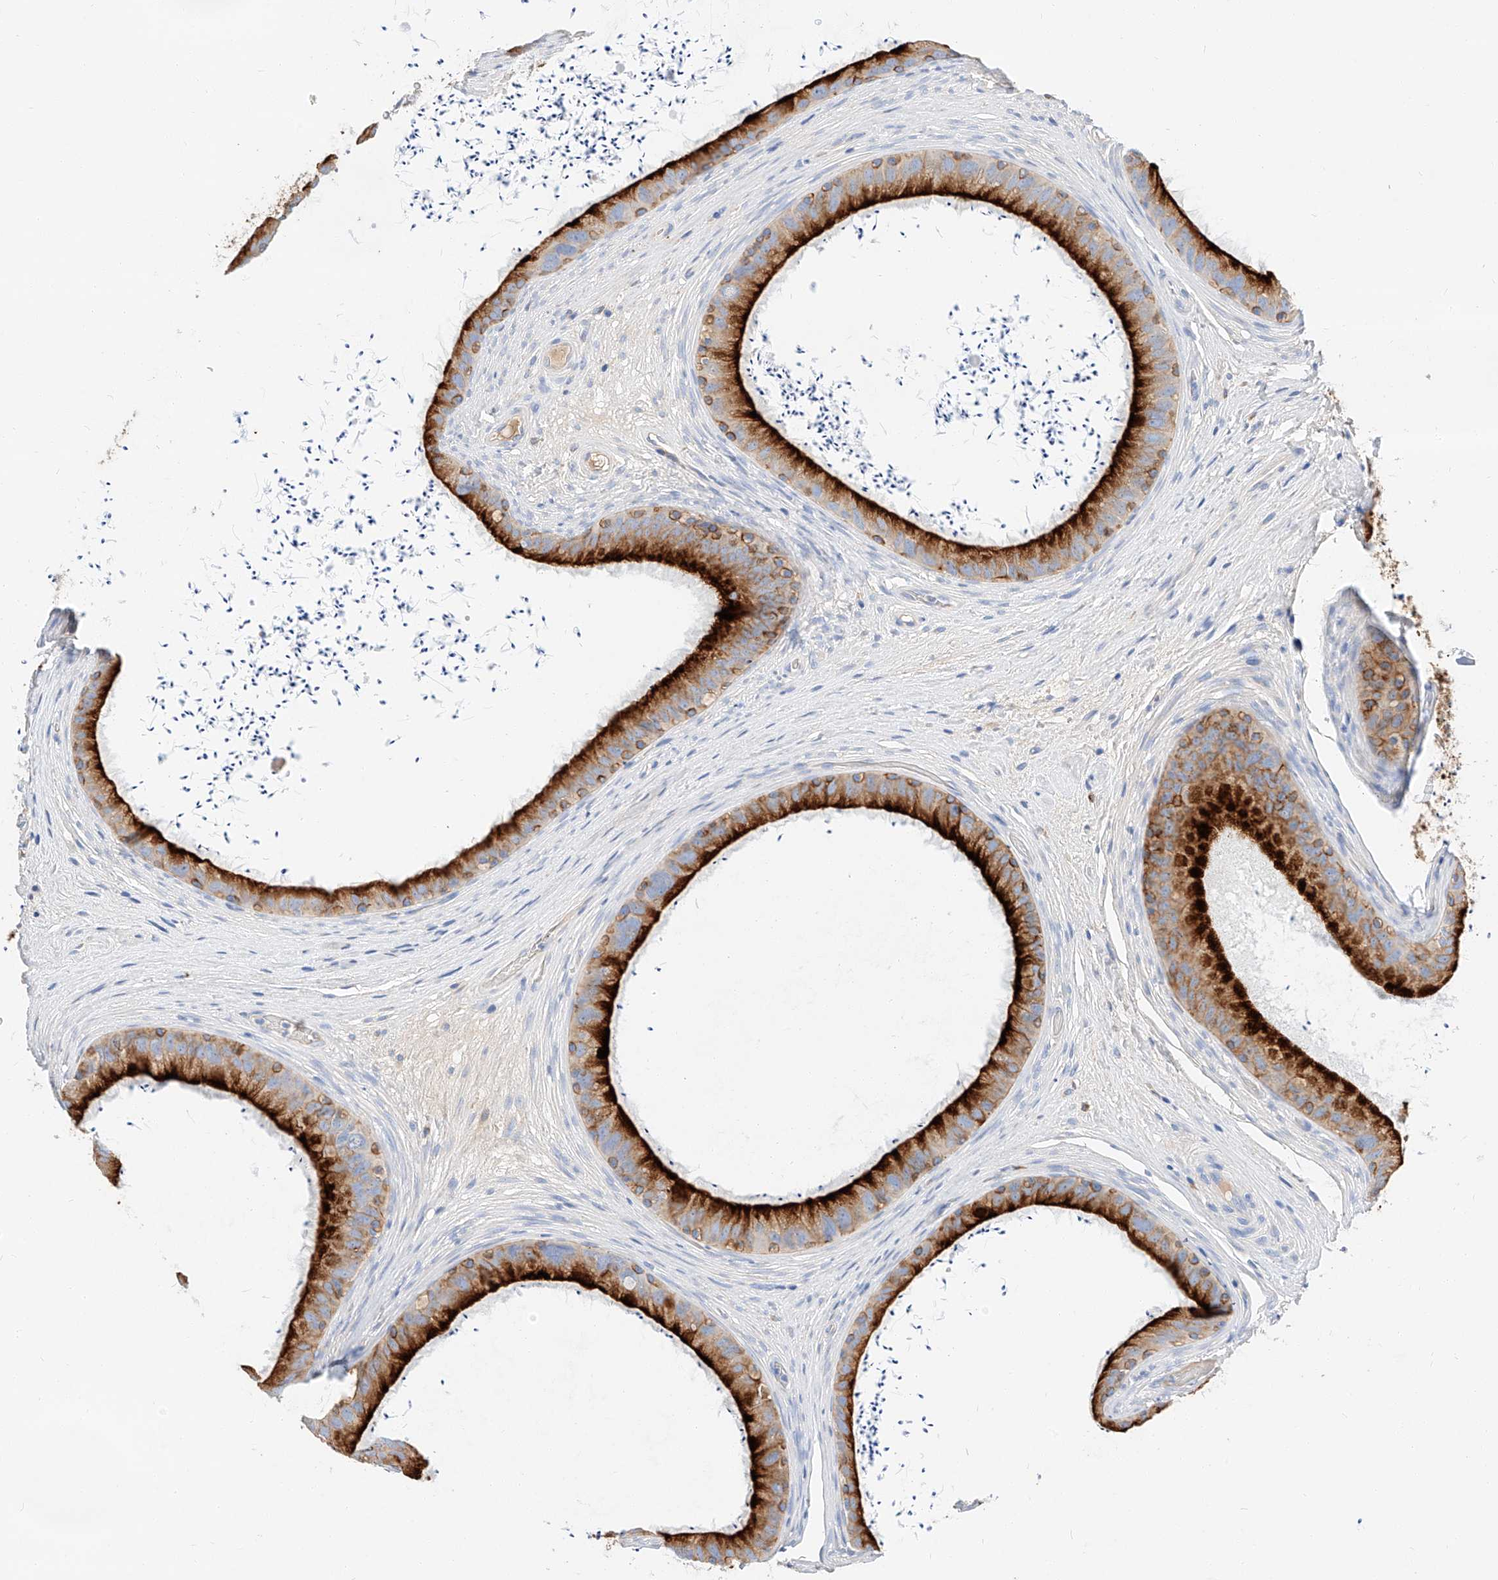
{"staining": {"intensity": "strong", "quantity": ">75%", "location": "cytoplasmic/membranous"}, "tissue": "epididymis", "cell_type": "Glandular cells", "image_type": "normal", "snomed": [{"axis": "morphology", "description": "Normal tissue, NOS"}, {"axis": "topography", "description": "Epididymis, spermatic cord, NOS"}], "caption": "Epididymis stained with DAB (3,3'-diaminobenzidine) IHC exhibits high levels of strong cytoplasmic/membranous expression in approximately >75% of glandular cells. (IHC, brightfield microscopy, high magnification).", "gene": "MAP7", "patient": {"sex": "male", "age": 50}}